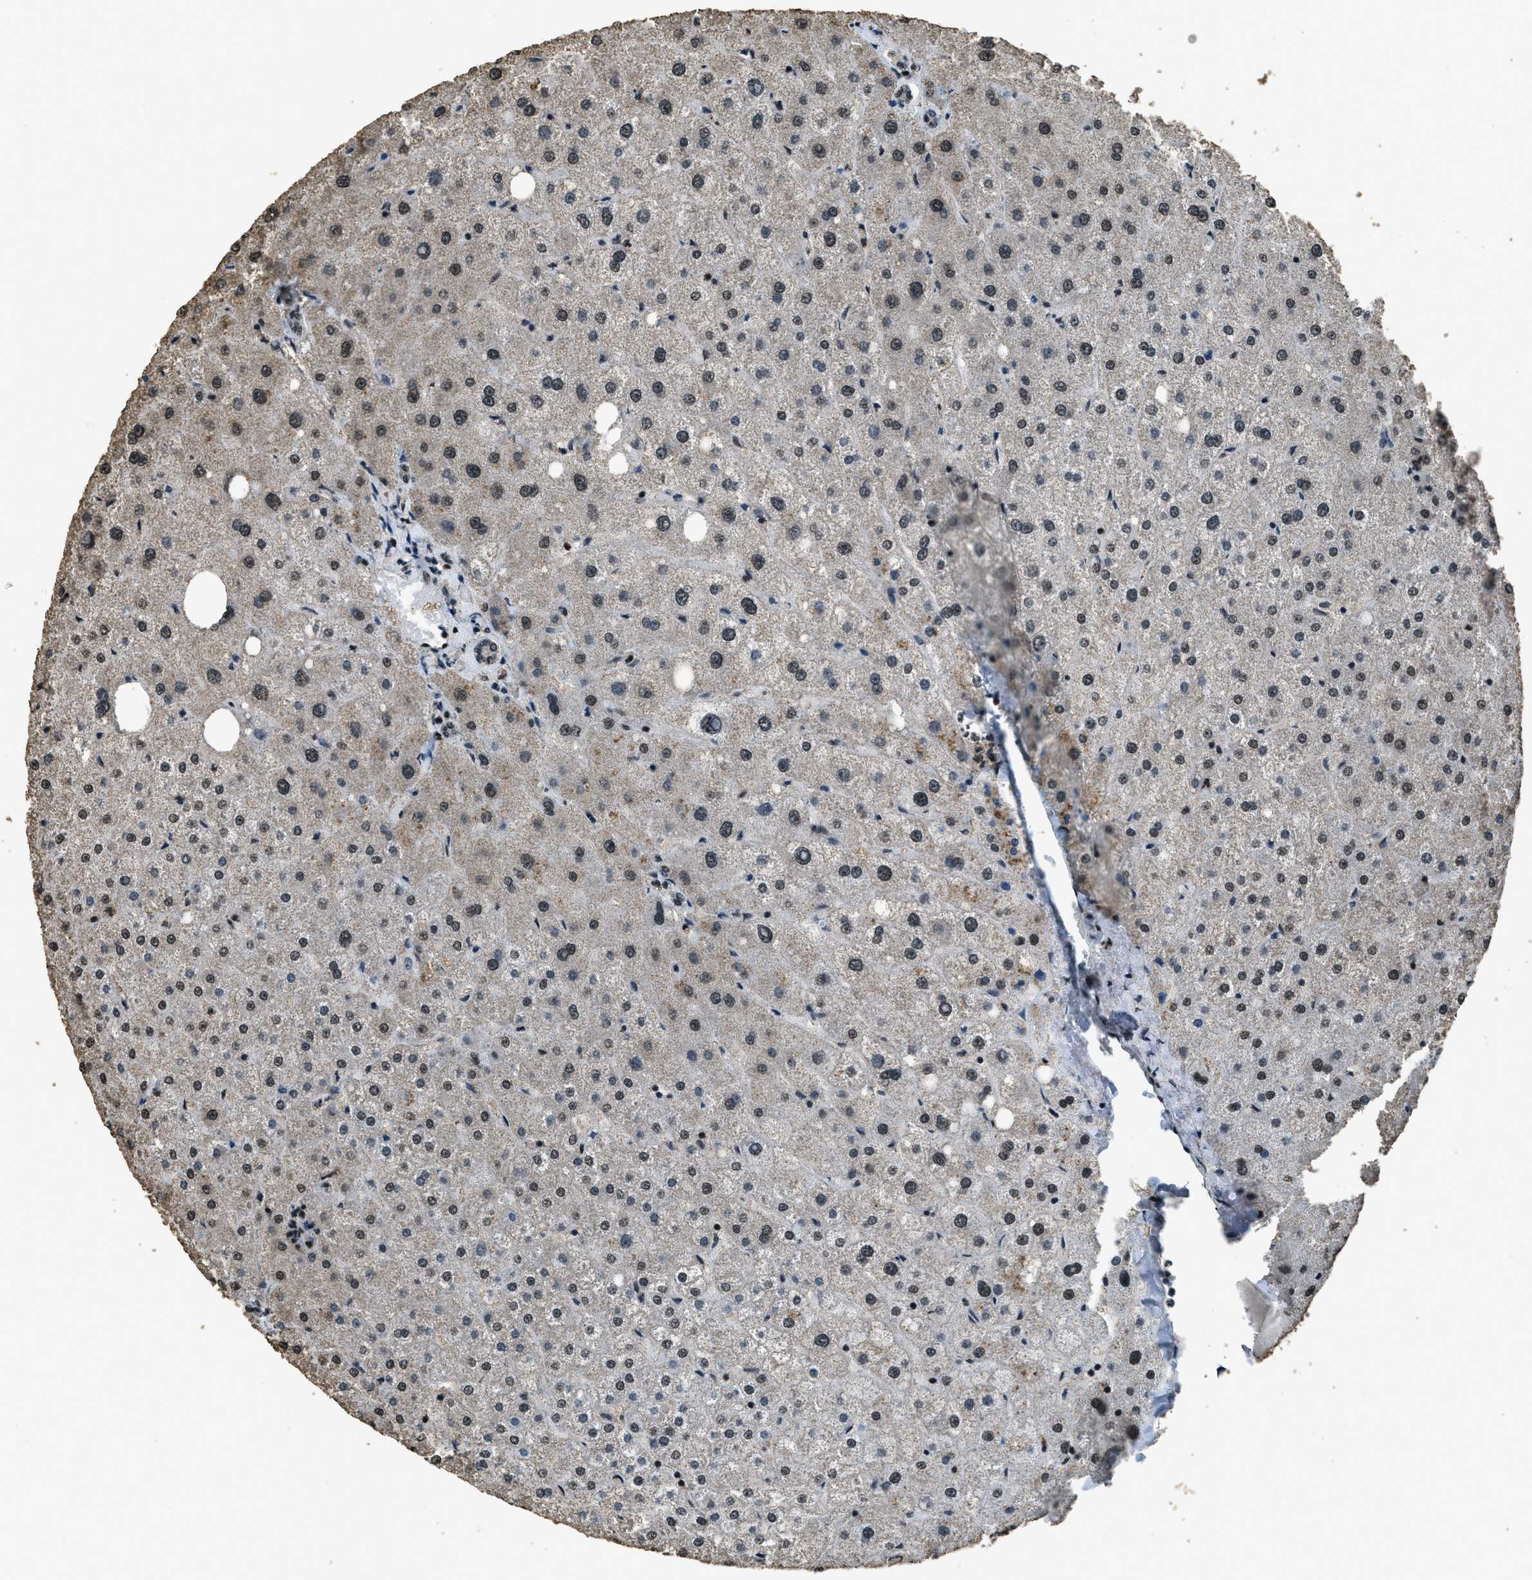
{"staining": {"intensity": "moderate", "quantity": ">75%", "location": "nuclear"}, "tissue": "liver", "cell_type": "Cholangiocytes", "image_type": "normal", "snomed": [{"axis": "morphology", "description": "Normal tissue, NOS"}, {"axis": "topography", "description": "Liver"}], "caption": "Human liver stained with a brown dye reveals moderate nuclear positive staining in approximately >75% of cholangiocytes.", "gene": "MYB", "patient": {"sex": "male", "age": 73}}